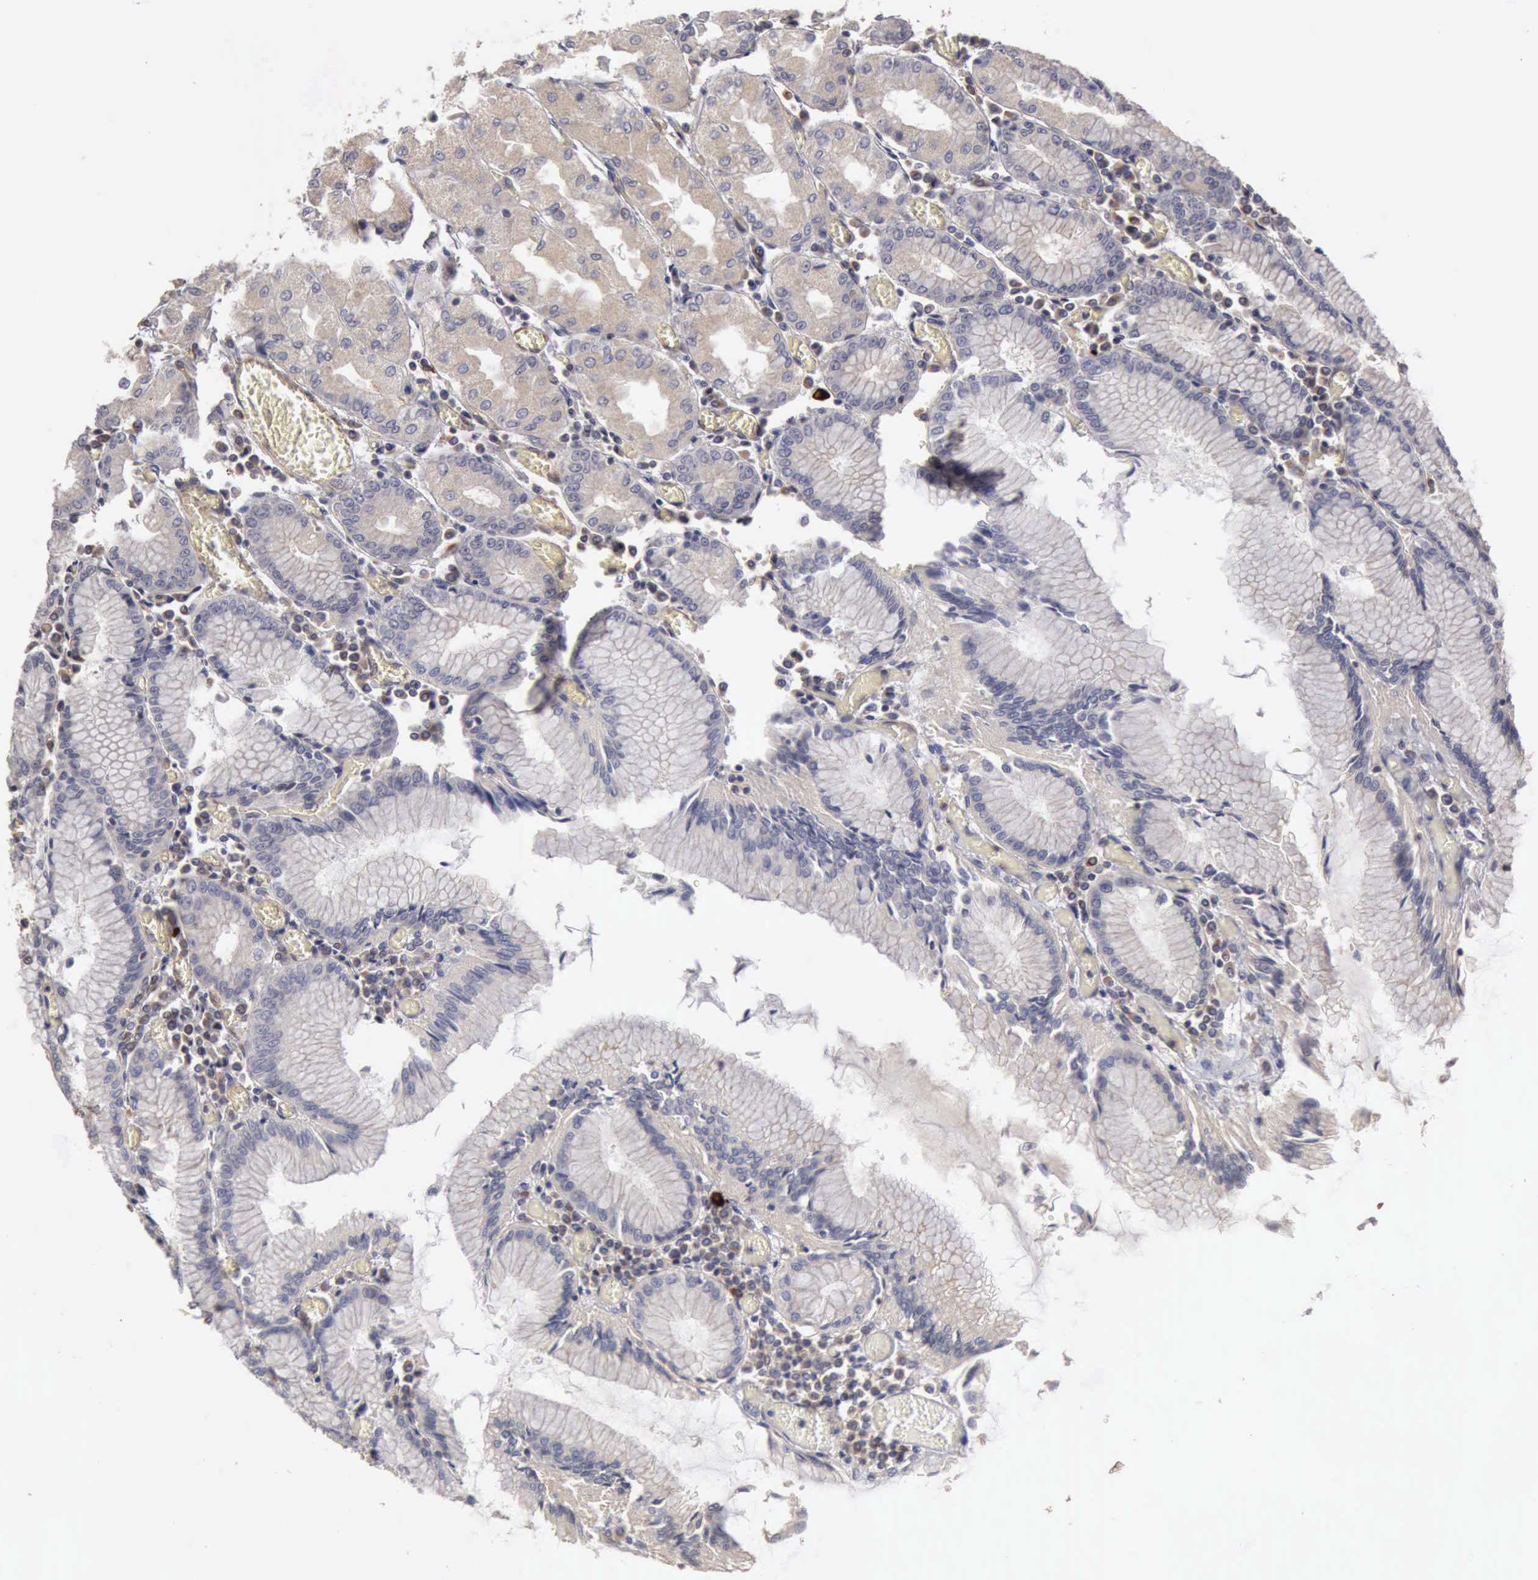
{"staining": {"intensity": "negative", "quantity": "none", "location": "none"}, "tissue": "stomach", "cell_type": "Glandular cells", "image_type": "normal", "snomed": [{"axis": "morphology", "description": "Normal tissue, NOS"}, {"axis": "topography", "description": "Stomach, upper"}], "caption": "Immunohistochemistry micrograph of normal stomach stained for a protein (brown), which shows no positivity in glandular cells.", "gene": "BMX", "patient": {"sex": "male", "age": 78}}